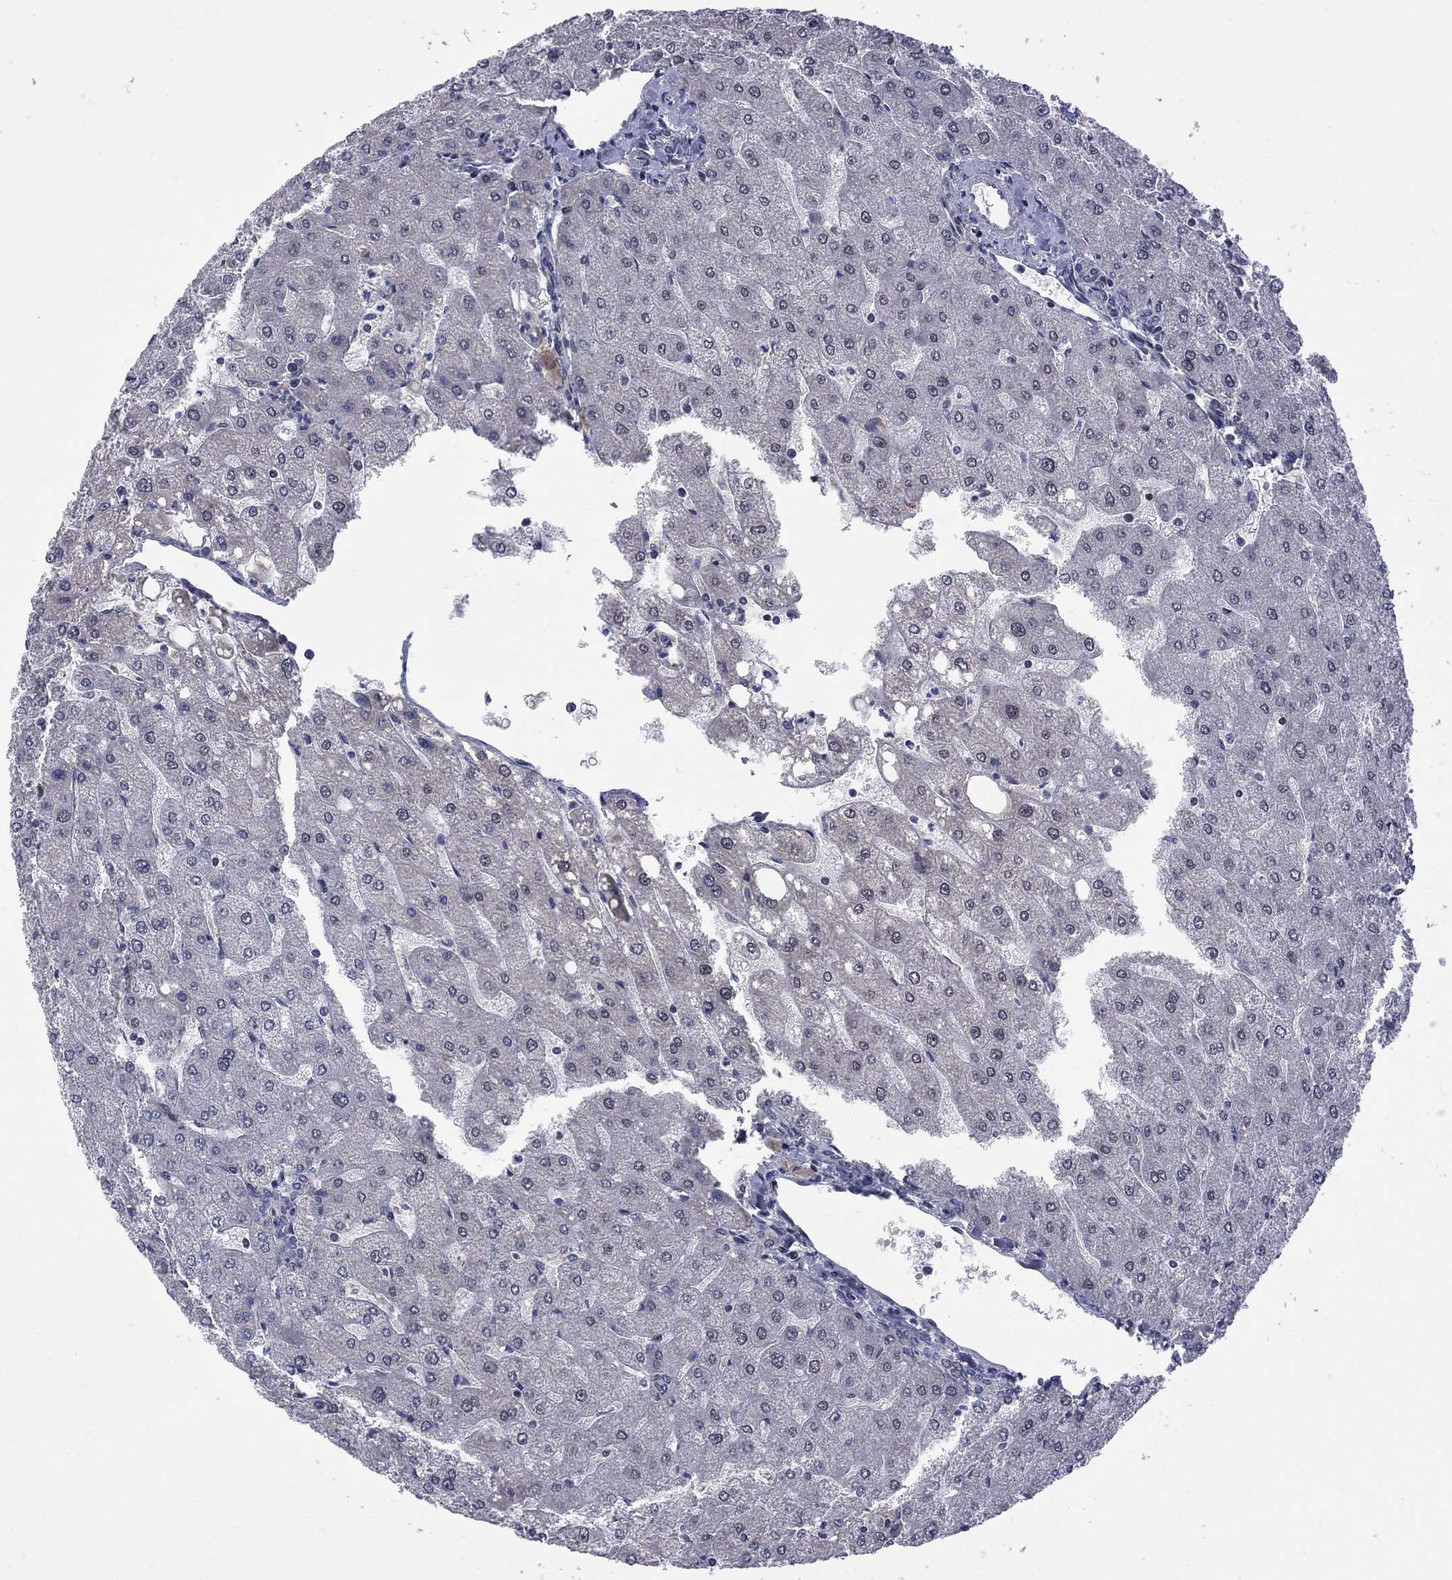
{"staining": {"intensity": "negative", "quantity": "none", "location": "none"}, "tissue": "liver", "cell_type": "Cholangiocytes", "image_type": "normal", "snomed": [{"axis": "morphology", "description": "Normal tissue, NOS"}, {"axis": "topography", "description": "Liver"}], "caption": "A histopathology image of liver stained for a protein exhibits no brown staining in cholangiocytes.", "gene": "CNOT11", "patient": {"sex": "male", "age": 67}}